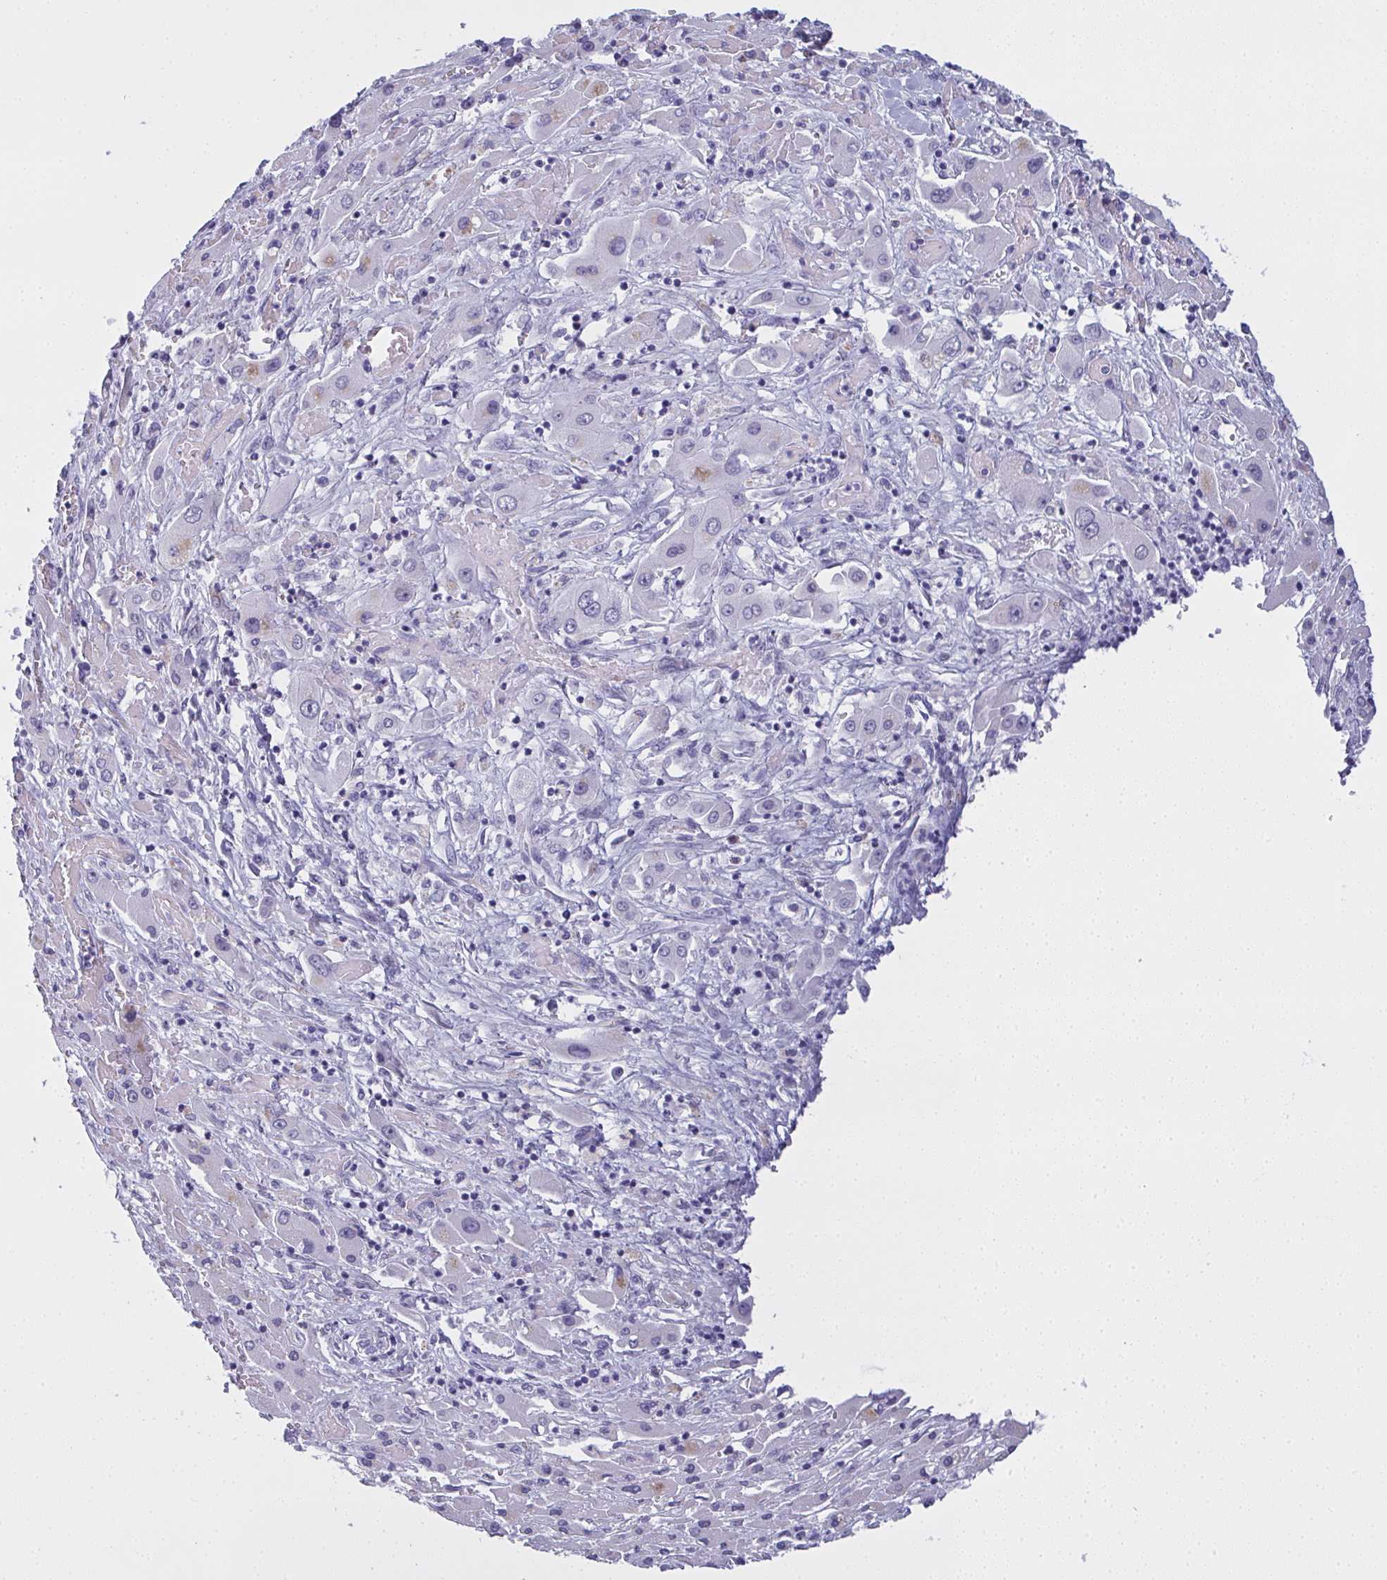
{"staining": {"intensity": "negative", "quantity": "none", "location": "none"}, "tissue": "liver cancer", "cell_type": "Tumor cells", "image_type": "cancer", "snomed": [{"axis": "morphology", "description": "Carcinoma, Hepatocellular, NOS"}, {"axis": "topography", "description": "Liver"}], "caption": "A histopathology image of human liver cancer is negative for staining in tumor cells.", "gene": "SLC36A2", "patient": {"sex": "female", "age": 73}}